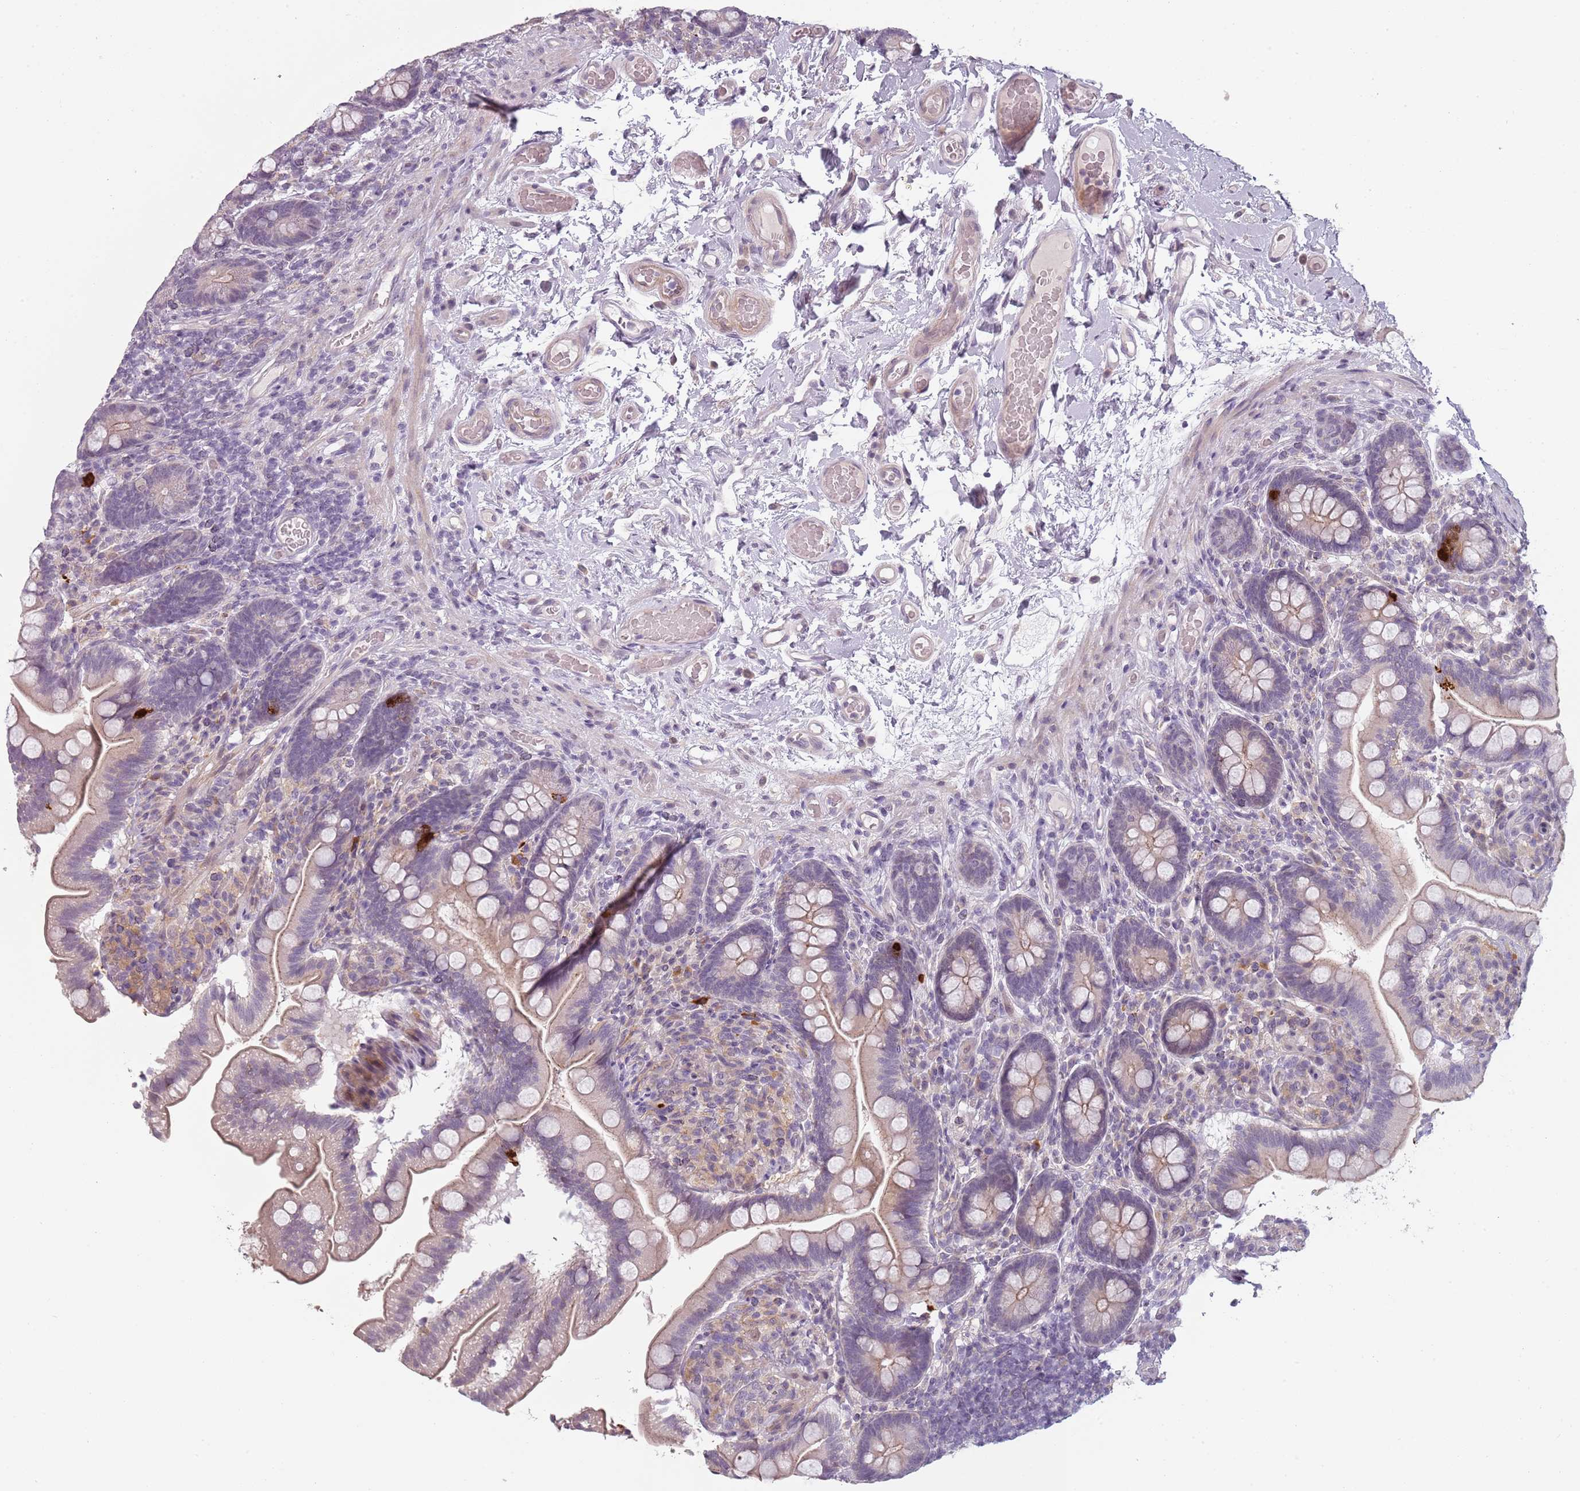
{"staining": {"intensity": "weak", "quantity": "25%-75%", "location": "cytoplasmic/membranous"}, "tissue": "small intestine", "cell_type": "Glandular cells", "image_type": "normal", "snomed": [{"axis": "morphology", "description": "Normal tissue, NOS"}, {"axis": "topography", "description": "Small intestine"}], "caption": "Protein staining shows weak cytoplasmic/membranous expression in approximately 25%-75% of glandular cells in benign small intestine. Ihc stains the protein in brown and the nuclei are stained blue.", "gene": "CC2D2B", "patient": {"sex": "female", "age": 64}}